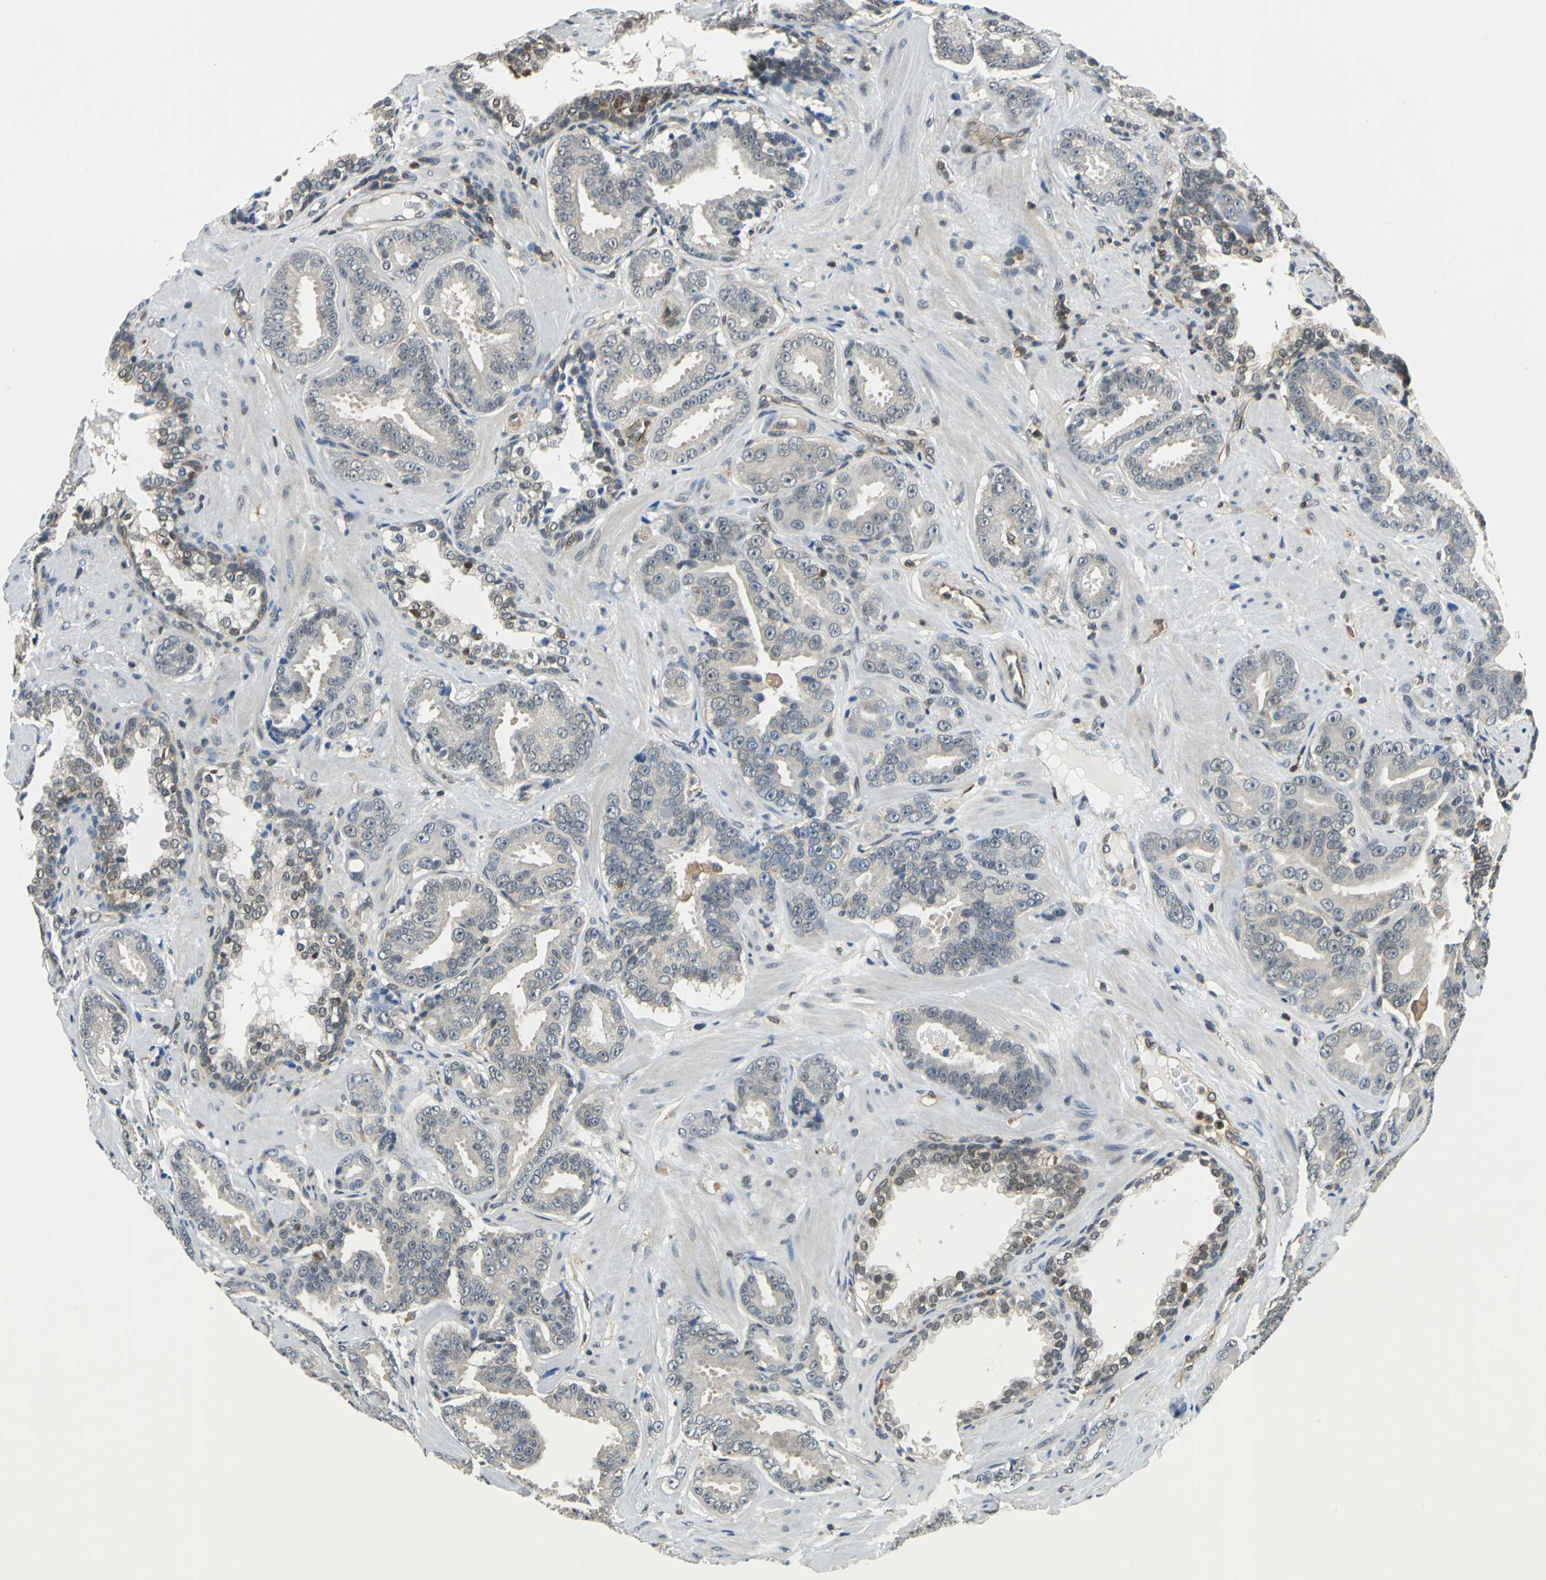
{"staining": {"intensity": "weak", "quantity": "<25%", "location": "cytoplasmic/membranous,nuclear"}, "tissue": "prostate cancer", "cell_type": "Tumor cells", "image_type": "cancer", "snomed": [{"axis": "morphology", "description": "Adenocarcinoma, Low grade"}, {"axis": "topography", "description": "Prostate"}], "caption": "A photomicrograph of human prostate adenocarcinoma (low-grade) is negative for staining in tumor cells.", "gene": "ARPC3", "patient": {"sex": "male", "age": 59}}